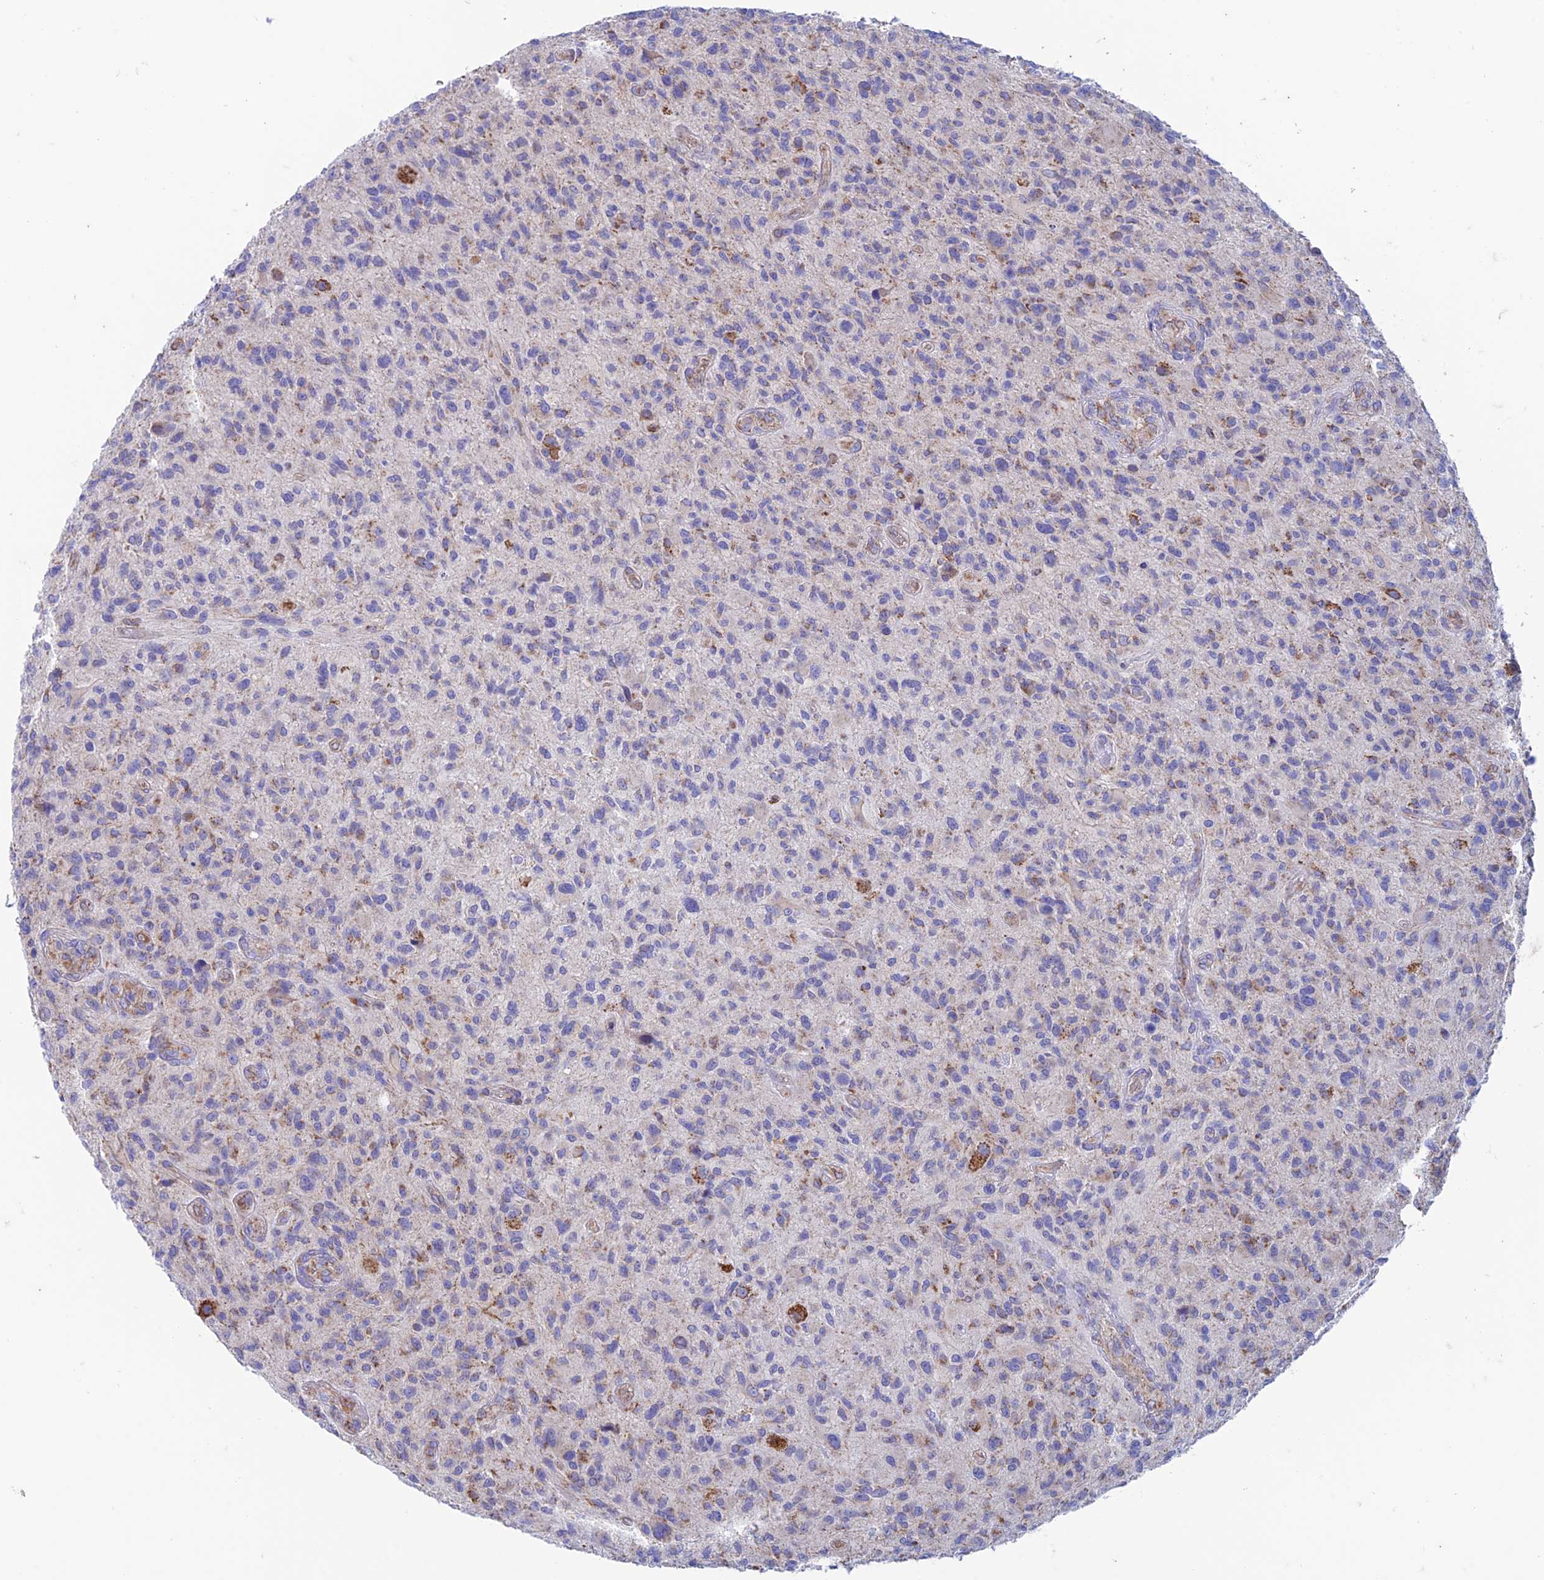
{"staining": {"intensity": "negative", "quantity": "none", "location": "none"}, "tissue": "glioma", "cell_type": "Tumor cells", "image_type": "cancer", "snomed": [{"axis": "morphology", "description": "Glioma, malignant, High grade"}, {"axis": "topography", "description": "Brain"}], "caption": "DAB immunohistochemical staining of glioma displays no significant staining in tumor cells. (Immunohistochemistry, brightfield microscopy, high magnification).", "gene": "ZNF181", "patient": {"sex": "male", "age": 47}}